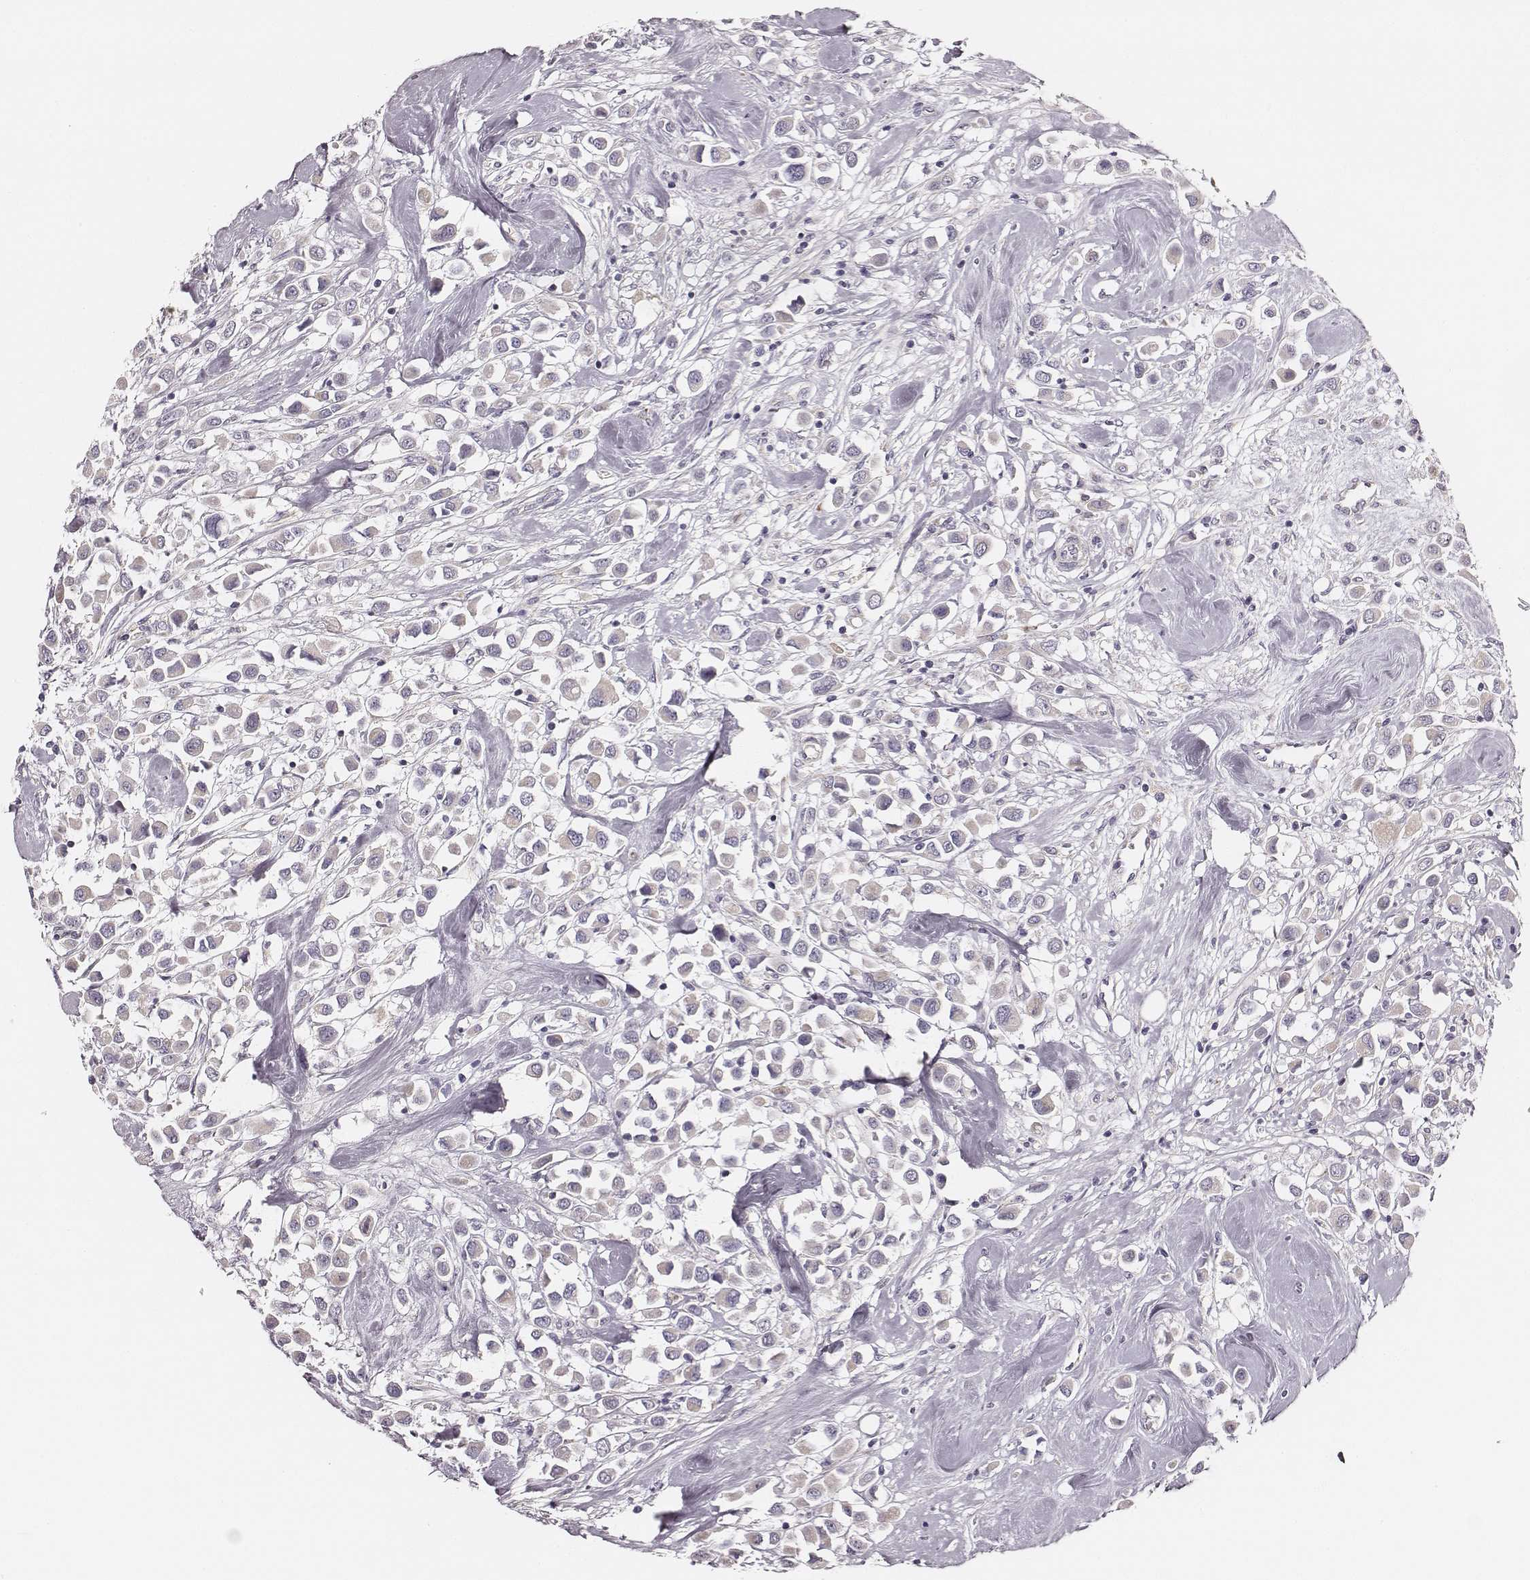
{"staining": {"intensity": "negative", "quantity": "none", "location": "none"}, "tissue": "breast cancer", "cell_type": "Tumor cells", "image_type": "cancer", "snomed": [{"axis": "morphology", "description": "Duct carcinoma"}, {"axis": "topography", "description": "Breast"}], "caption": "Immunohistochemistry (IHC) of human breast infiltrating ductal carcinoma exhibits no expression in tumor cells.", "gene": "UBL4B", "patient": {"sex": "female", "age": 61}}